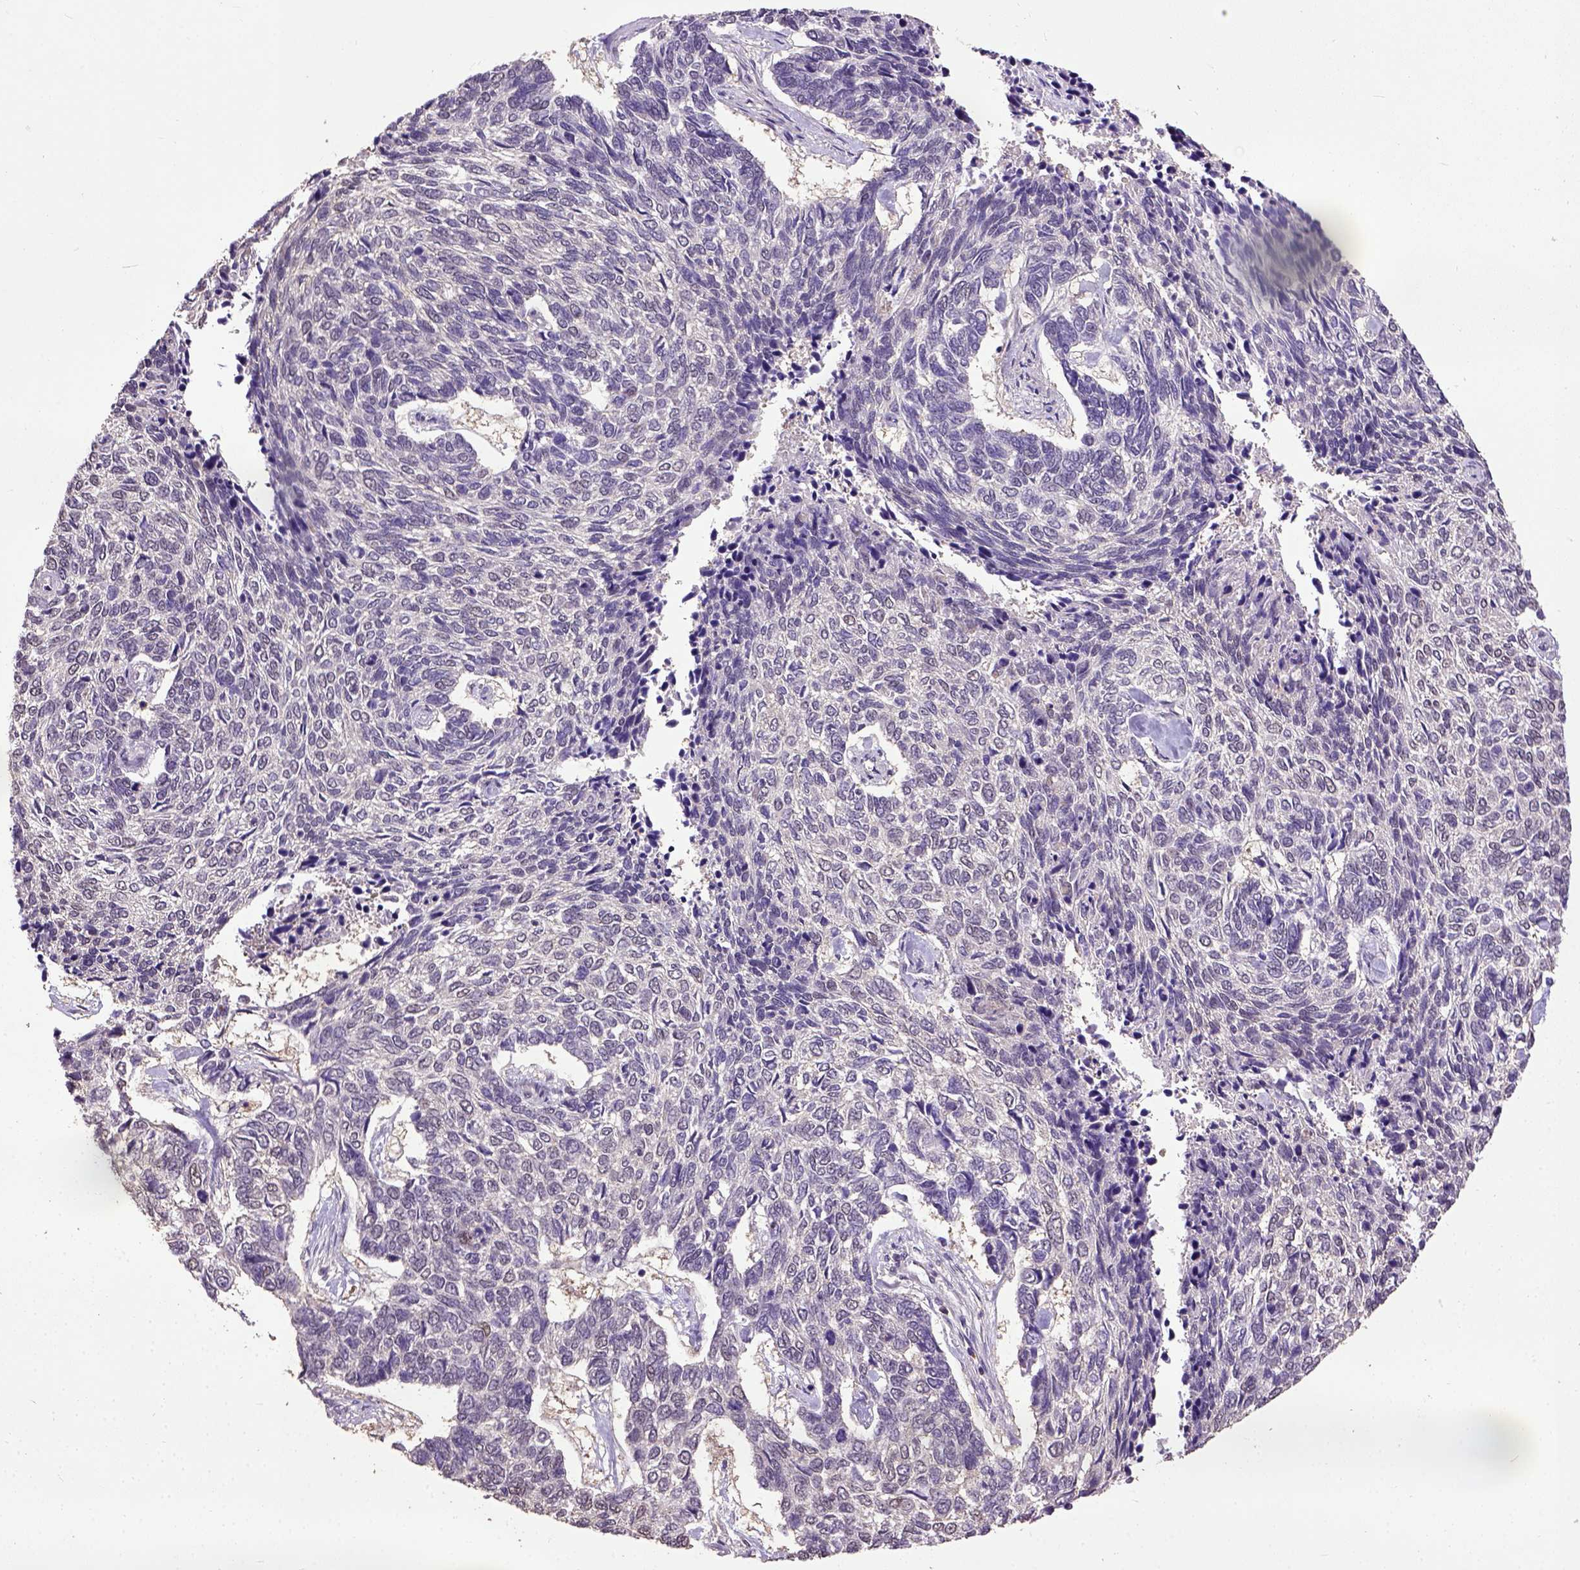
{"staining": {"intensity": "negative", "quantity": "none", "location": "none"}, "tissue": "skin cancer", "cell_type": "Tumor cells", "image_type": "cancer", "snomed": [{"axis": "morphology", "description": "Basal cell carcinoma"}, {"axis": "topography", "description": "Skin"}], "caption": "This photomicrograph is of basal cell carcinoma (skin) stained with immunohistochemistry (IHC) to label a protein in brown with the nuclei are counter-stained blue. There is no expression in tumor cells. (DAB IHC visualized using brightfield microscopy, high magnification).", "gene": "UBA3", "patient": {"sex": "female", "age": 65}}